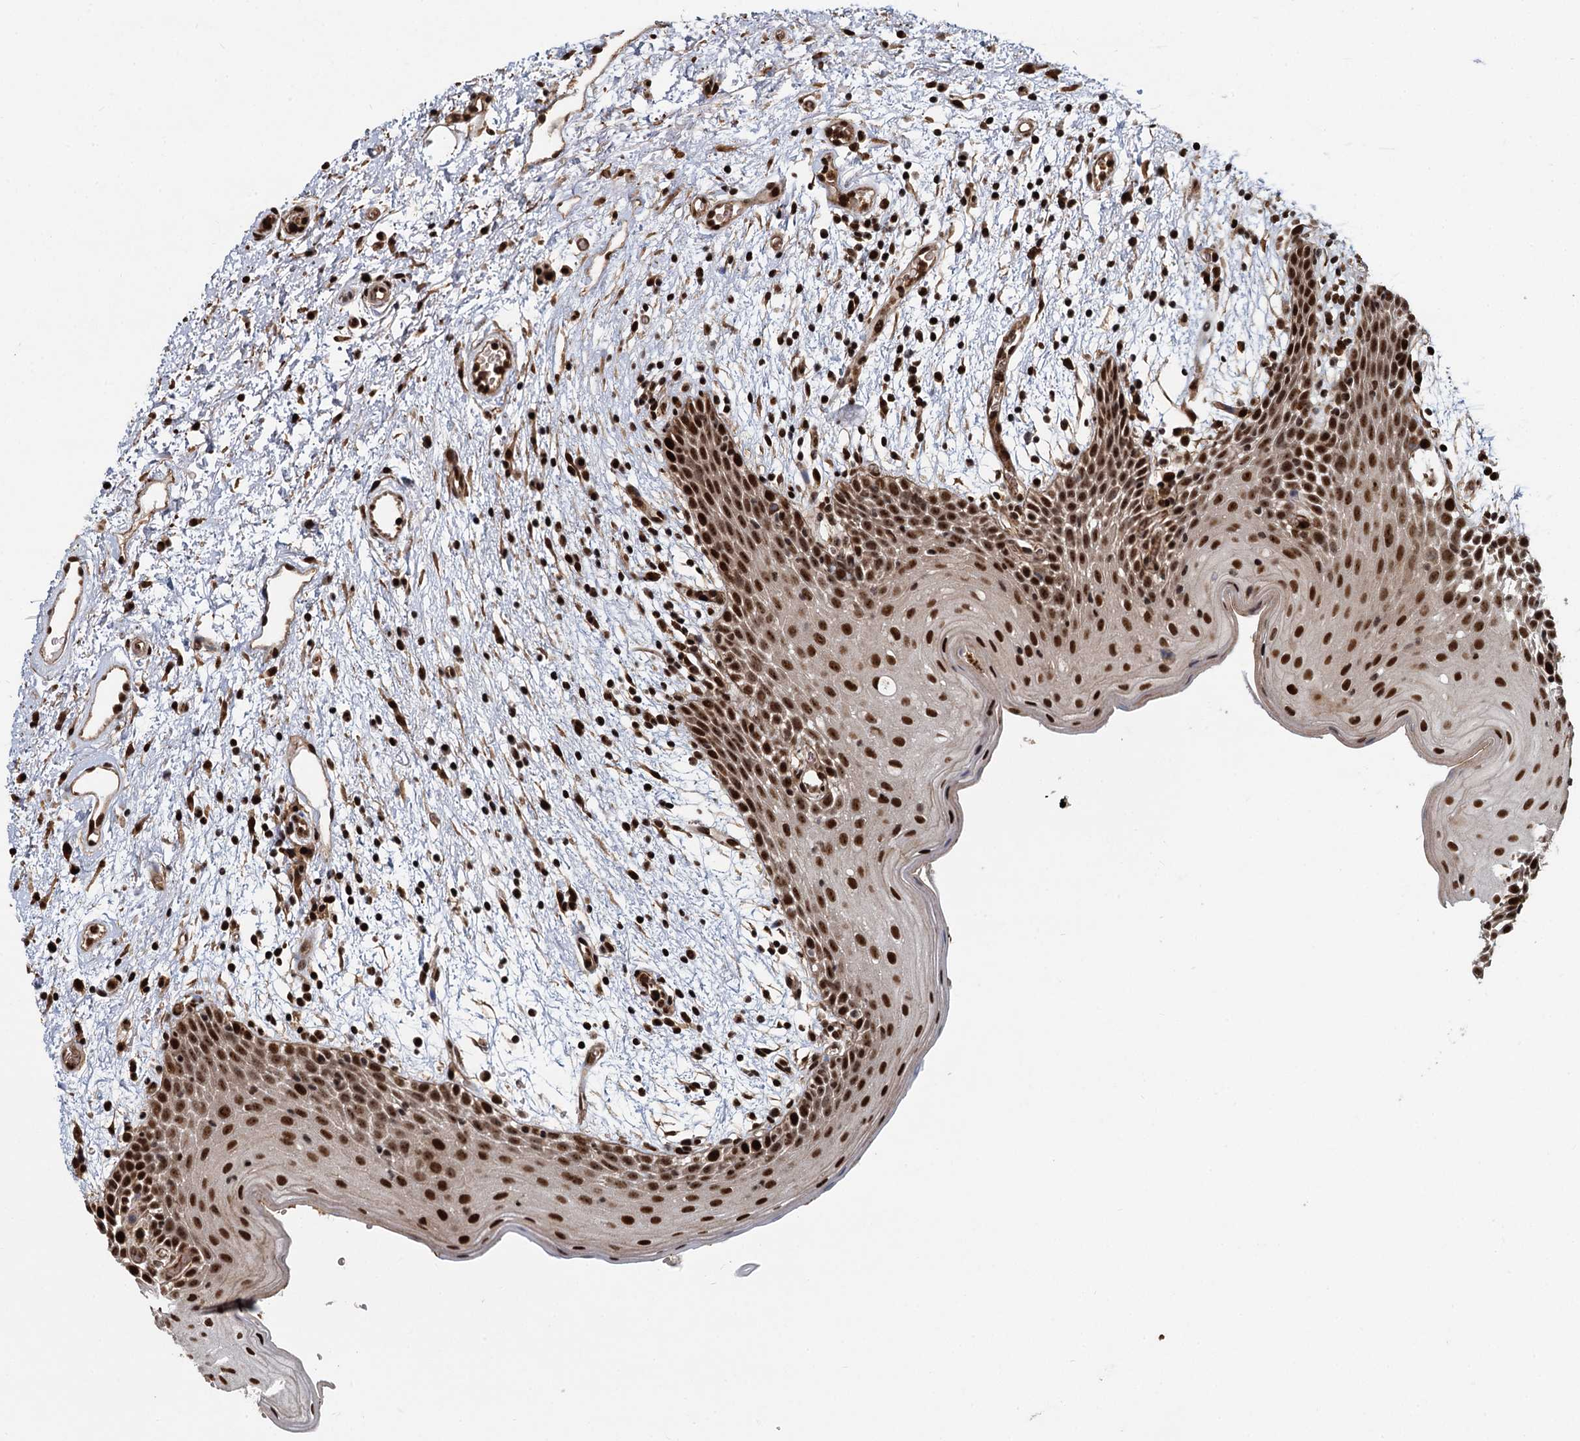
{"staining": {"intensity": "strong", "quantity": ">75%", "location": "nuclear"}, "tissue": "oral mucosa", "cell_type": "Squamous epithelial cells", "image_type": "normal", "snomed": [{"axis": "morphology", "description": "Normal tissue, NOS"}, {"axis": "topography", "description": "Skeletal muscle"}, {"axis": "topography", "description": "Oral tissue"}, {"axis": "topography", "description": "Salivary gland"}, {"axis": "topography", "description": "Peripheral nerve tissue"}], "caption": "A photomicrograph showing strong nuclear positivity in approximately >75% of squamous epithelial cells in unremarkable oral mucosa, as visualized by brown immunohistochemical staining.", "gene": "ANKRD49", "patient": {"sex": "male", "age": 54}}